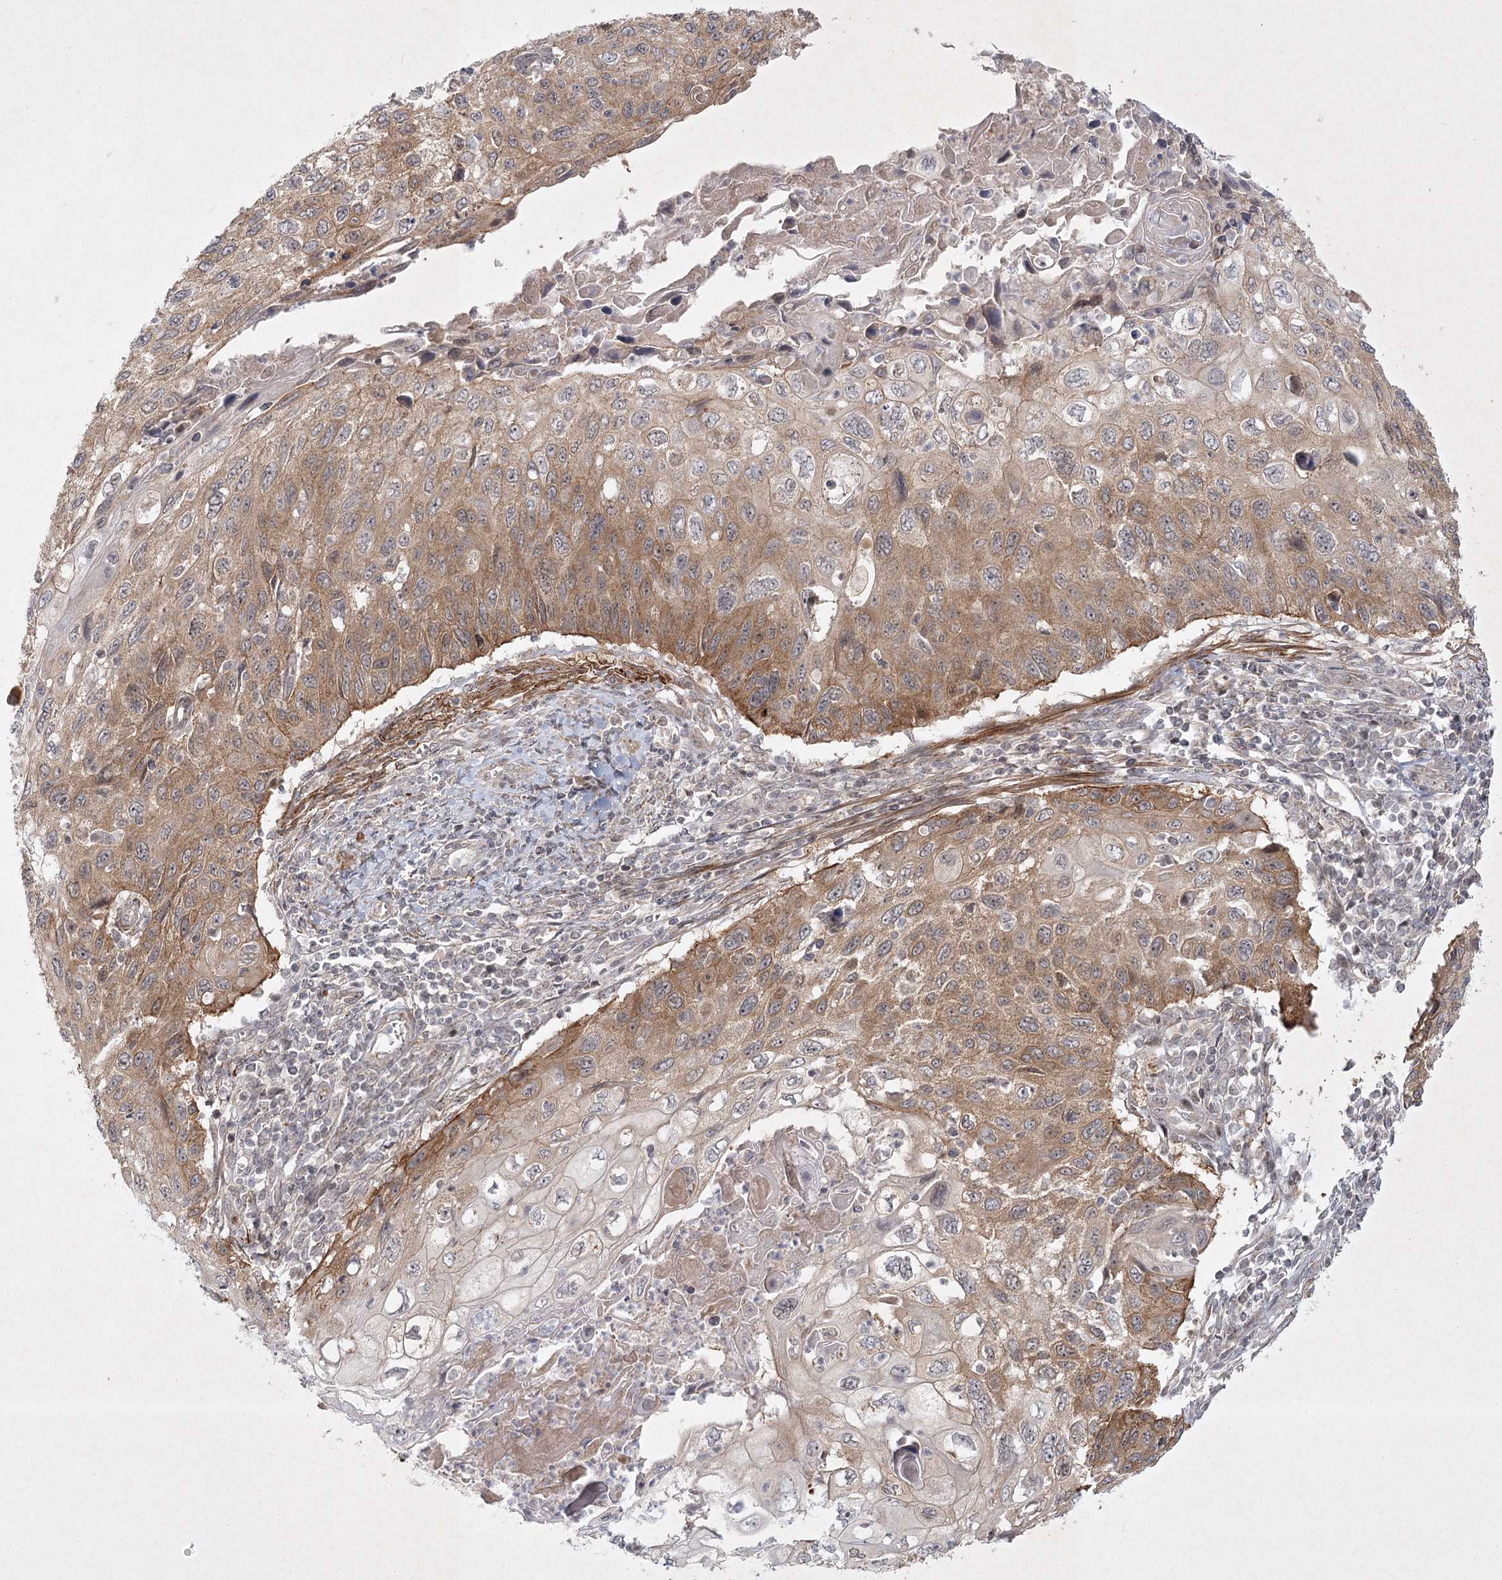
{"staining": {"intensity": "moderate", "quantity": ">75%", "location": "cytoplasmic/membranous"}, "tissue": "cervical cancer", "cell_type": "Tumor cells", "image_type": "cancer", "snomed": [{"axis": "morphology", "description": "Squamous cell carcinoma, NOS"}, {"axis": "topography", "description": "Cervix"}], "caption": "There is medium levels of moderate cytoplasmic/membranous expression in tumor cells of squamous cell carcinoma (cervical), as demonstrated by immunohistochemical staining (brown color).", "gene": "SH2D3A", "patient": {"sex": "female", "age": 70}}